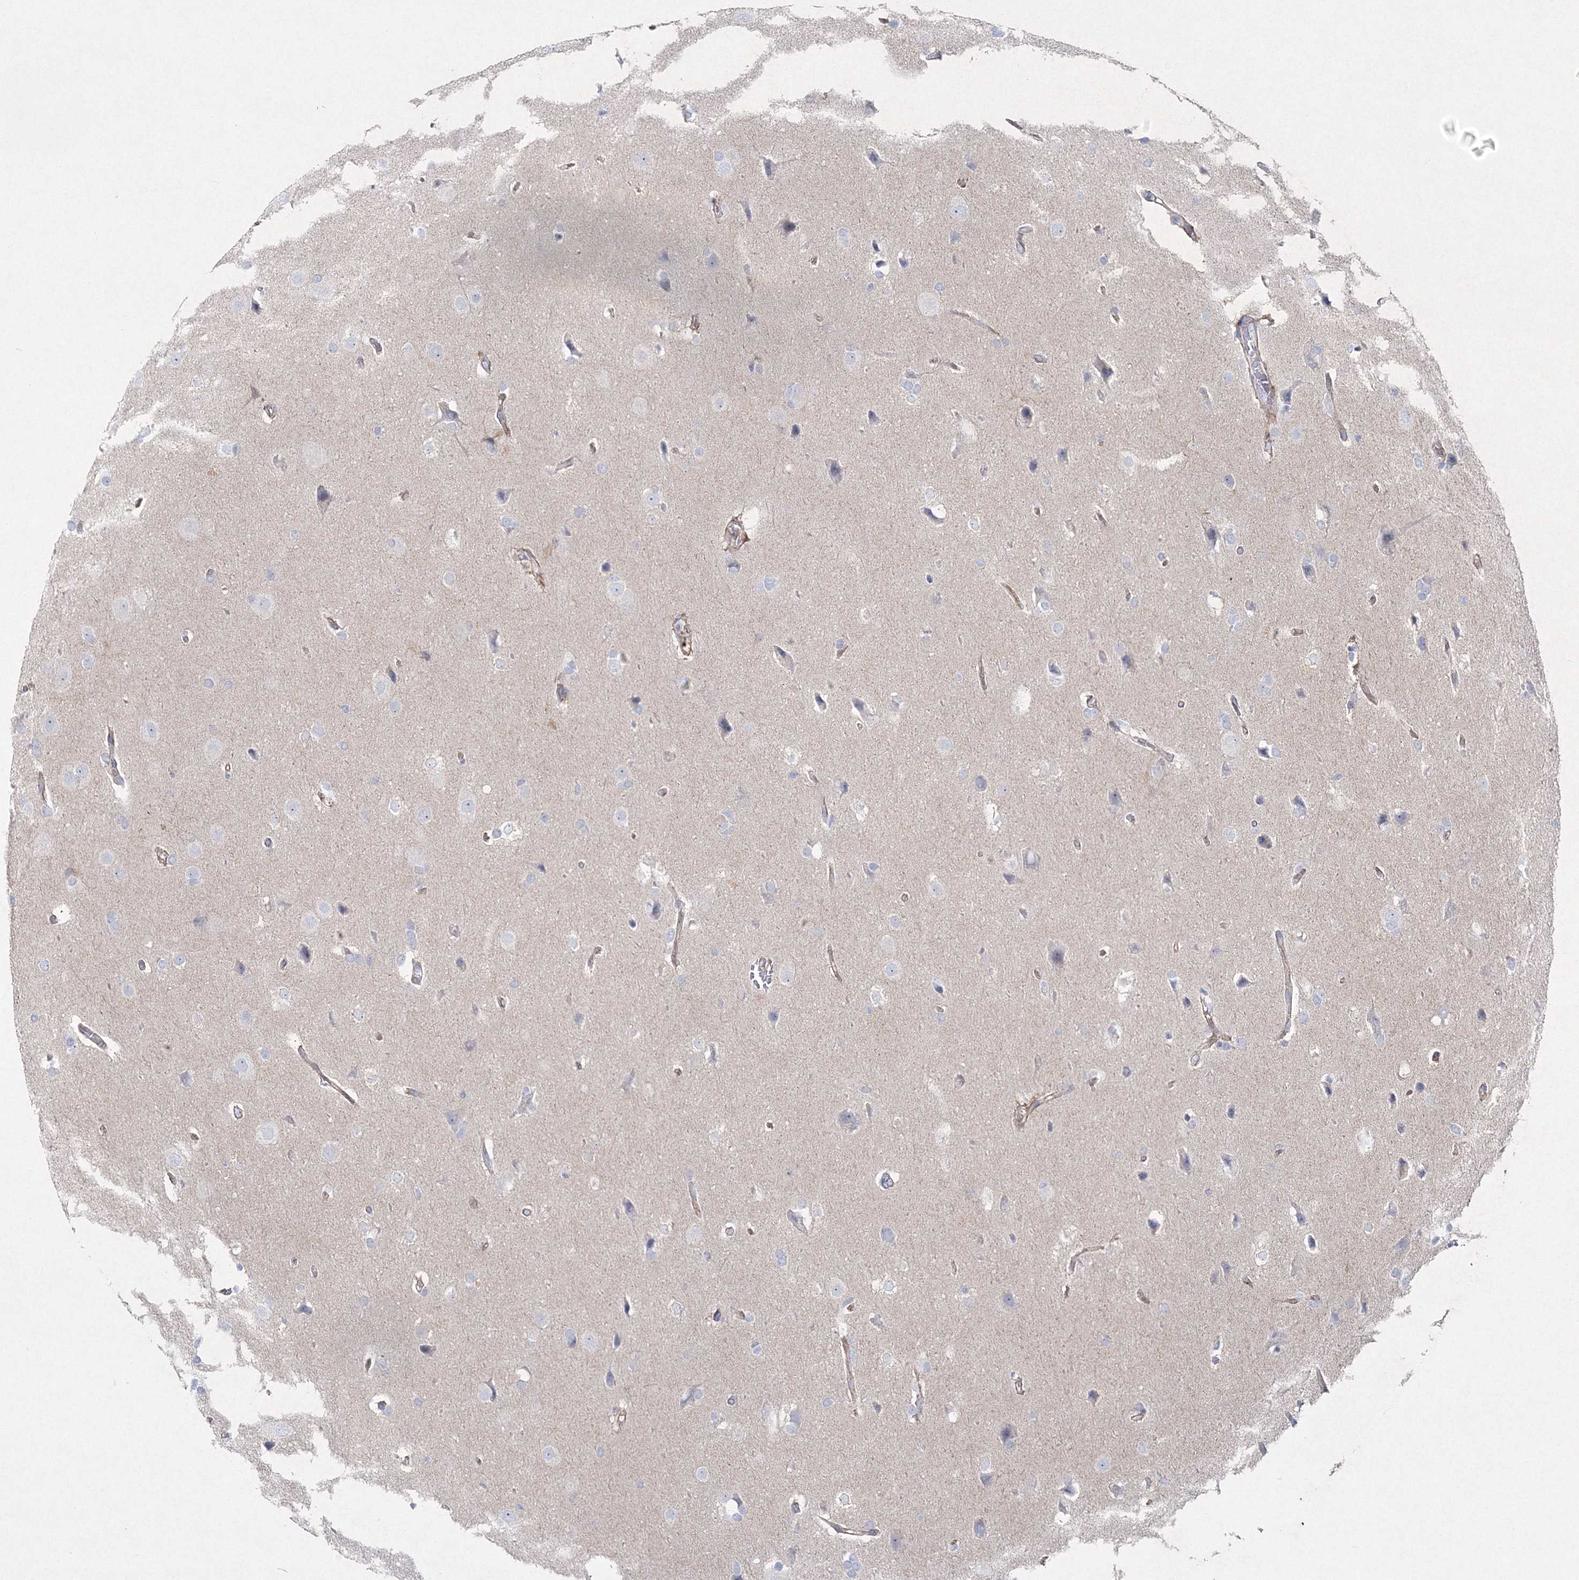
{"staining": {"intensity": "negative", "quantity": "none", "location": "none"}, "tissue": "glioma", "cell_type": "Tumor cells", "image_type": "cancer", "snomed": [{"axis": "morphology", "description": "Glioma, malignant, Low grade"}, {"axis": "topography", "description": "Brain"}], "caption": "Glioma stained for a protein using immunohistochemistry (IHC) exhibits no positivity tumor cells.", "gene": "NAA40", "patient": {"sex": "female", "age": 37}}